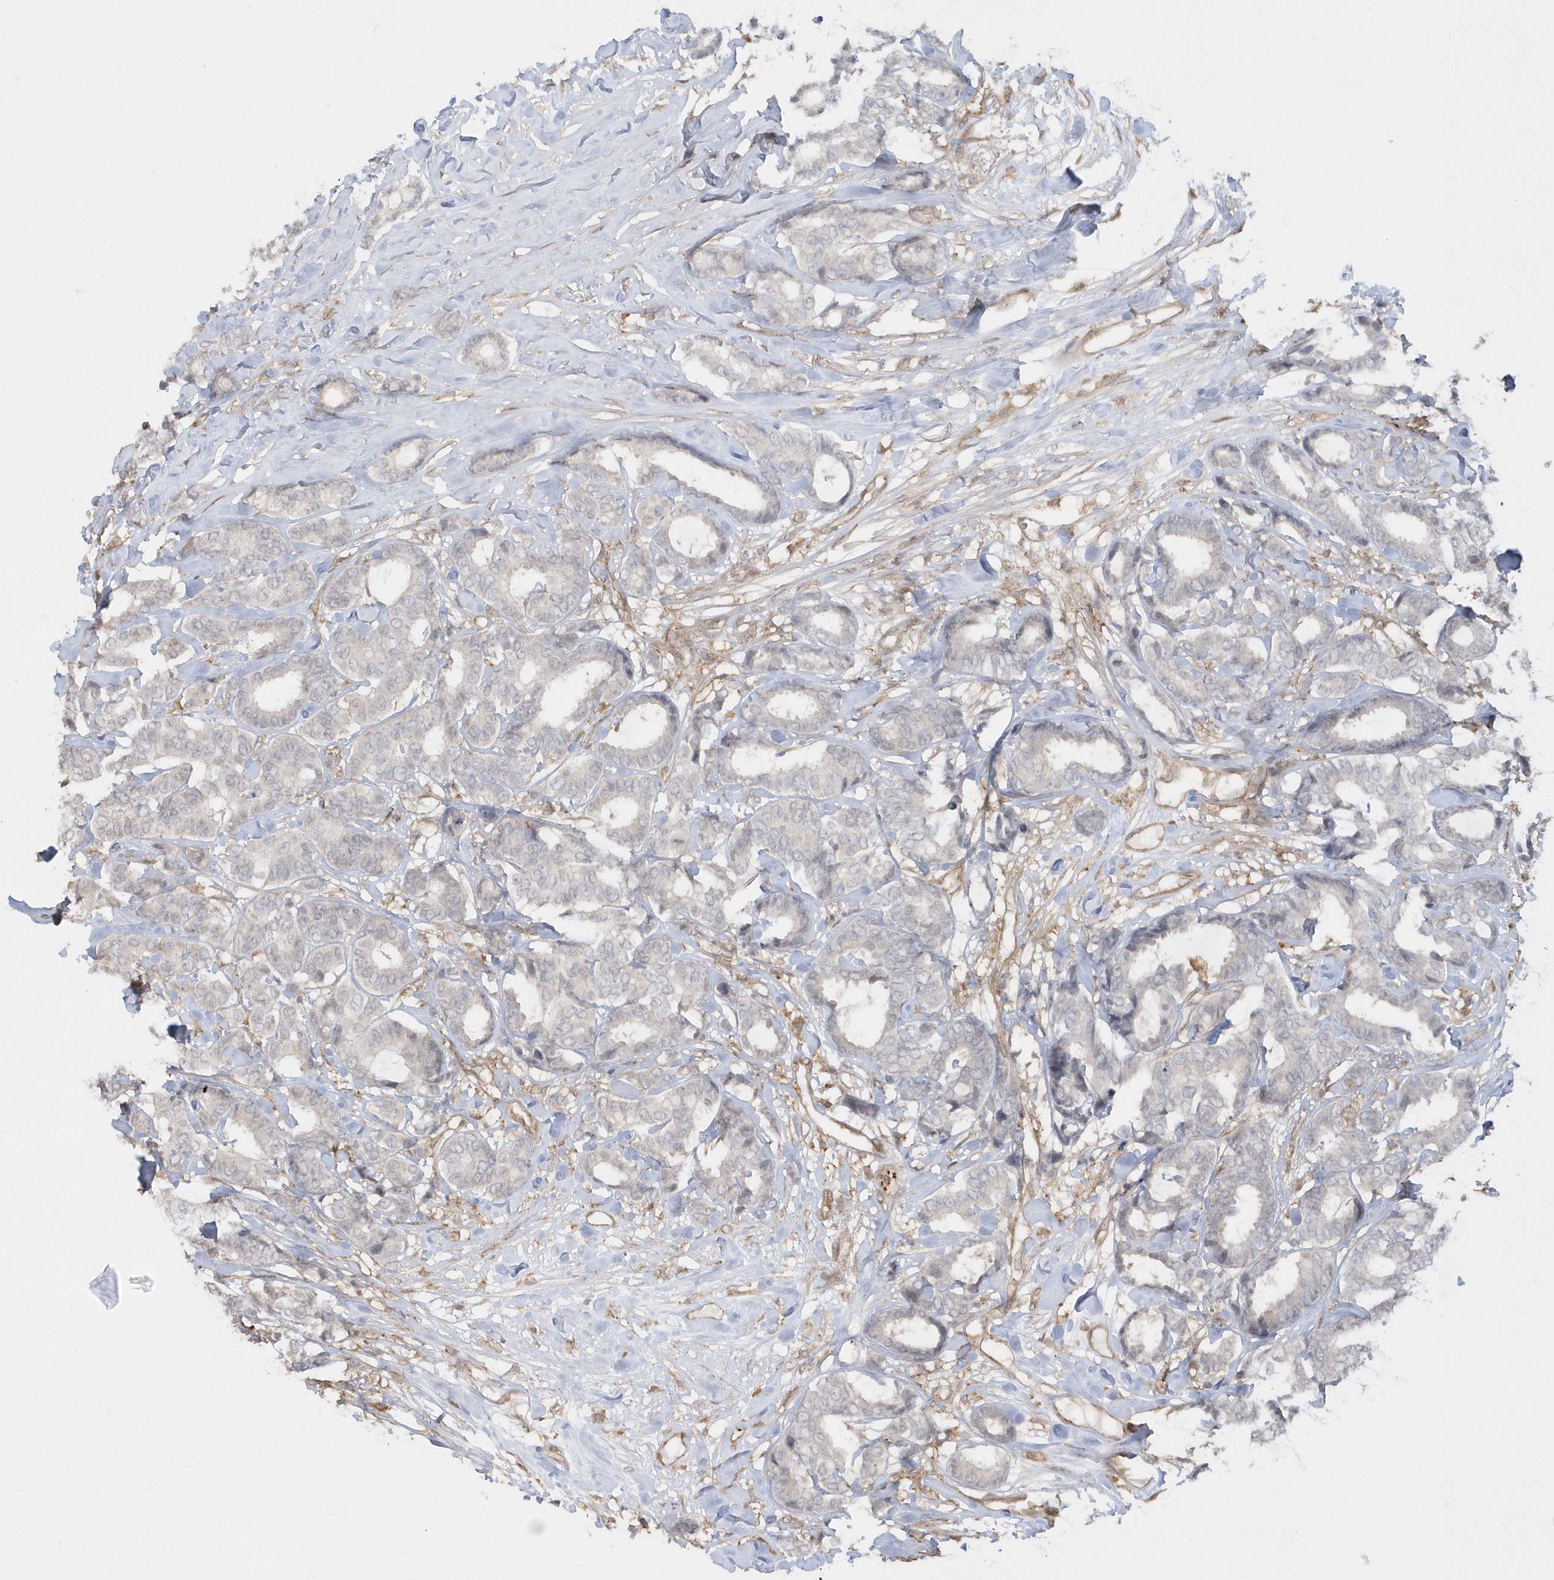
{"staining": {"intensity": "negative", "quantity": "none", "location": "none"}, "tissue": "breast cancer", "cell_type": "Tumor cells", "image_type": "cancer", "snomed": [{"axis": "morphology", "description": "Duct carcinoma"}, {"axis": "topography", "description": "Breast"}], "caption": "IHC image of neoplastic tissue: human breast infiltrating ductal carcinoma stained with DAB demonstrates no significant protein positivity in tumor cells.", "gene": "BSN", "patient": {"sex": "female", "age": 87}}